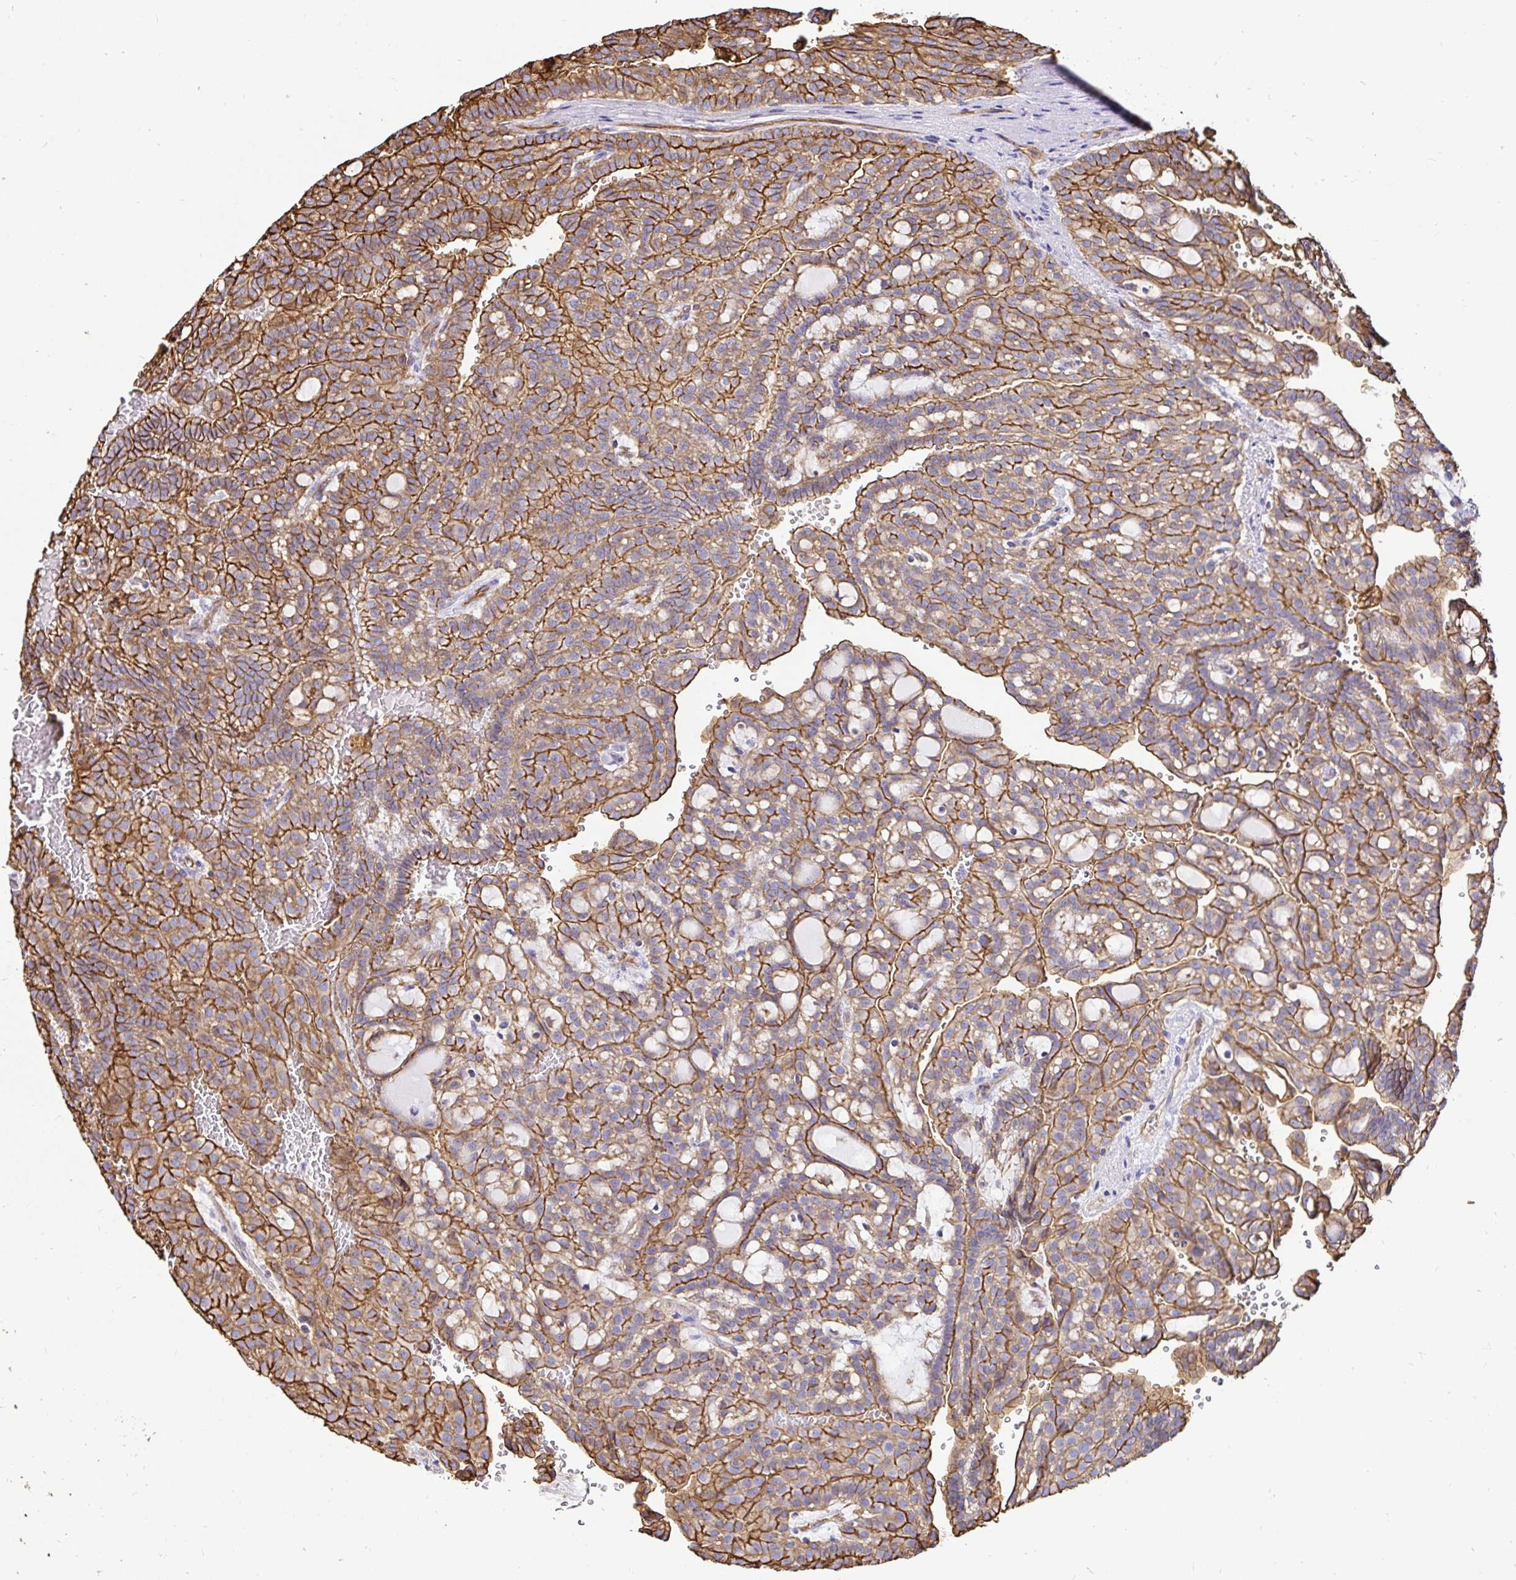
{"staining": {"intensity": "strong", "quantity": ">75%", "location": "cytoplasmic/membranous"}, "tissue": "renal cancer", "cell_type": "Tumor cells", "image_type": "cancer", "snomed": [{"axis": "morphology", "description": "Adenocarcinoma, NOS"}, {"axis": "topography", "description": "Kidney"}], "caption": "The micrograph shows immunohistochemical staining of renal cancer. There is strong cytoplasmic/membranous positivity is identified in approximately >75% of tumor cells.", "gene": "ANXA2", "patient": {"sex": "male", "age": 63}}